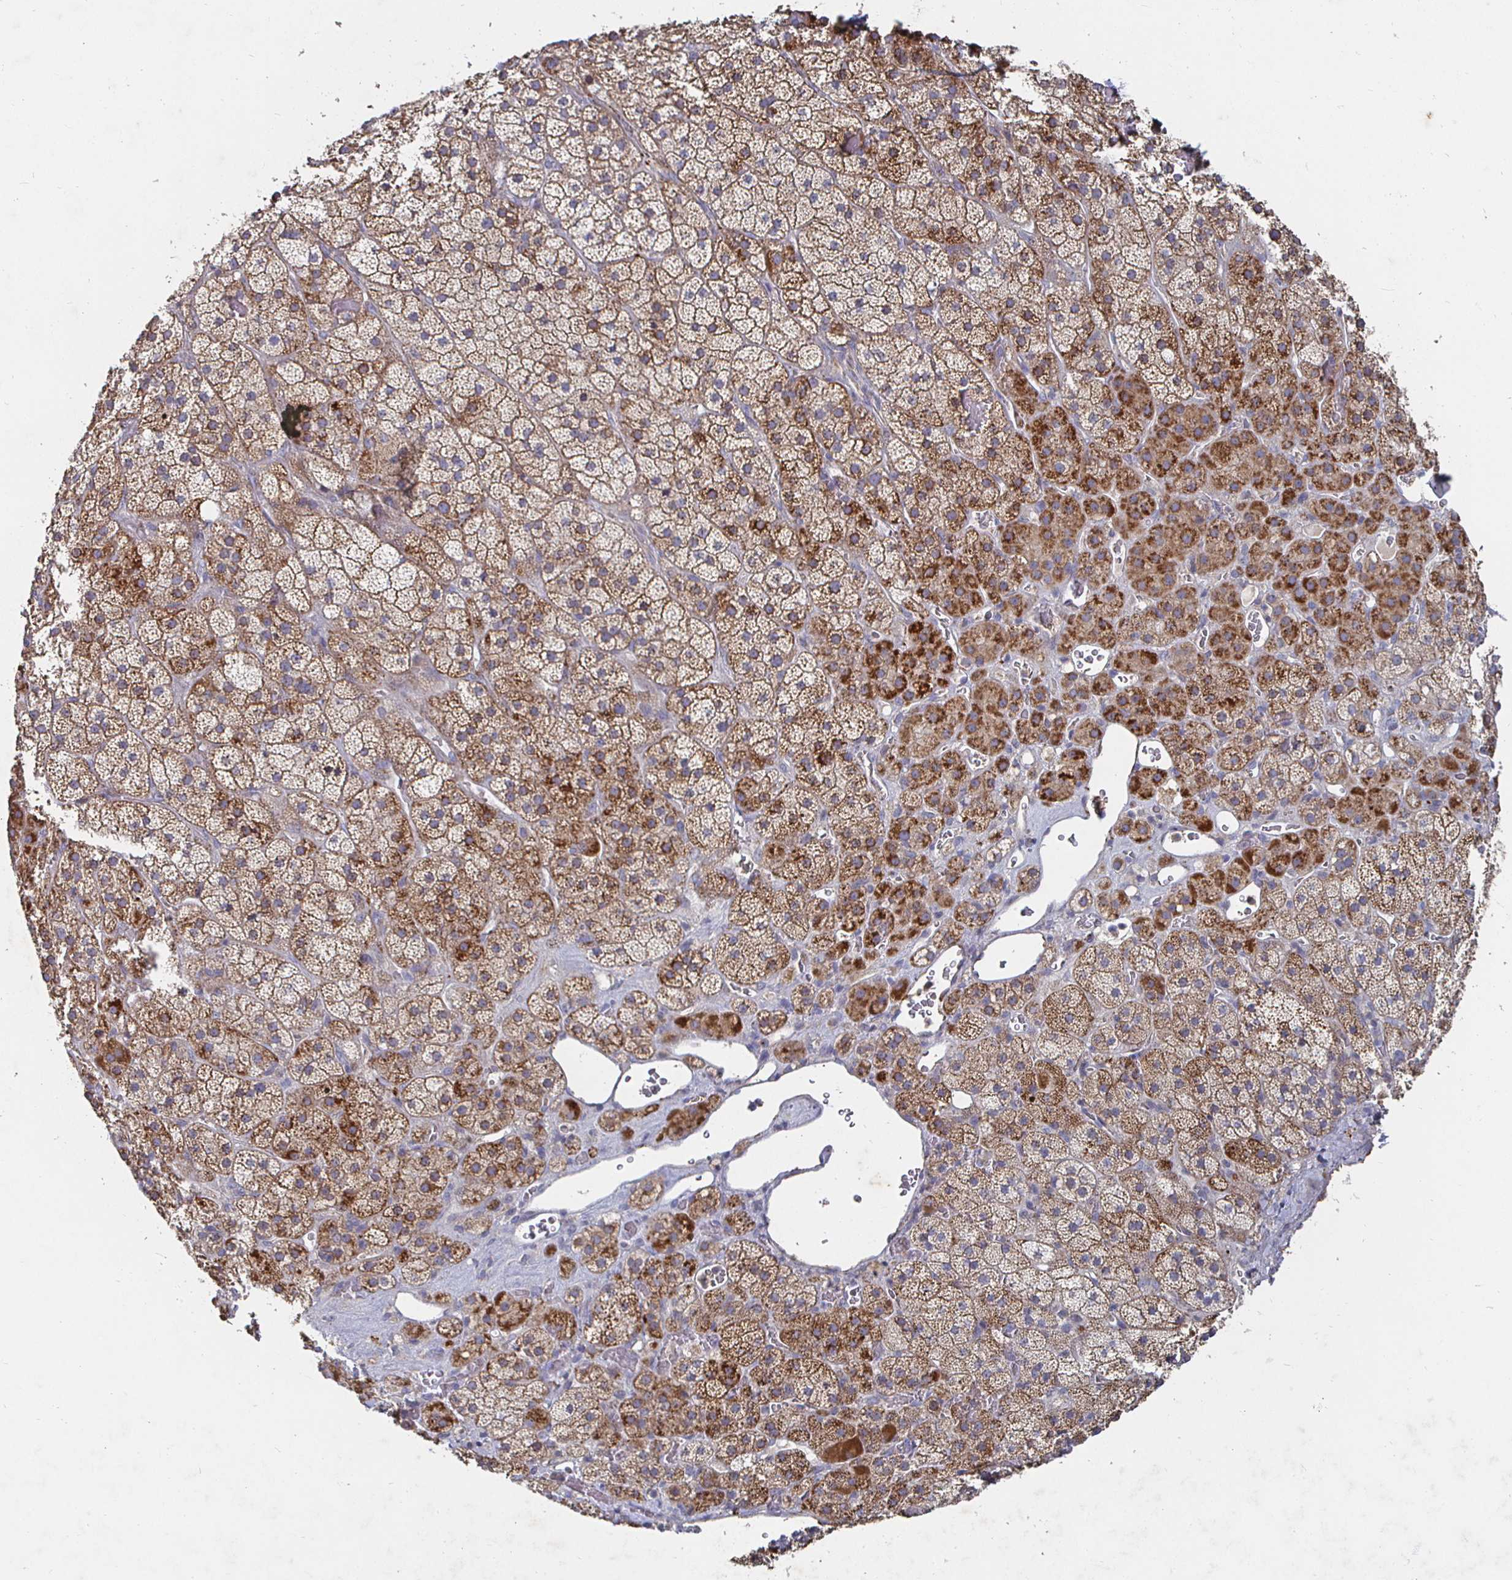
{"staining": {"intensity": "strong", "quantity": "25%-75%", "location": "cytoplasmic/membranous"}, "tissue": "adrenal gland", "cell_type": "Glandular cells", "image_type": "normal", "snomed": [{"axis": "morphology", "description": "Normal tissue, NOS"}, {"axis": "topography", "description": "Adrenal gland"}], "caption": "Benign adrenal gland was stained to show a protein in brown. There is high levels of strong cytoplasmic/membranous expression in approximately 25%-75% of glandular cells.", "gene": "NRSN1", "patient": {"sex": "male", "age": 57}}